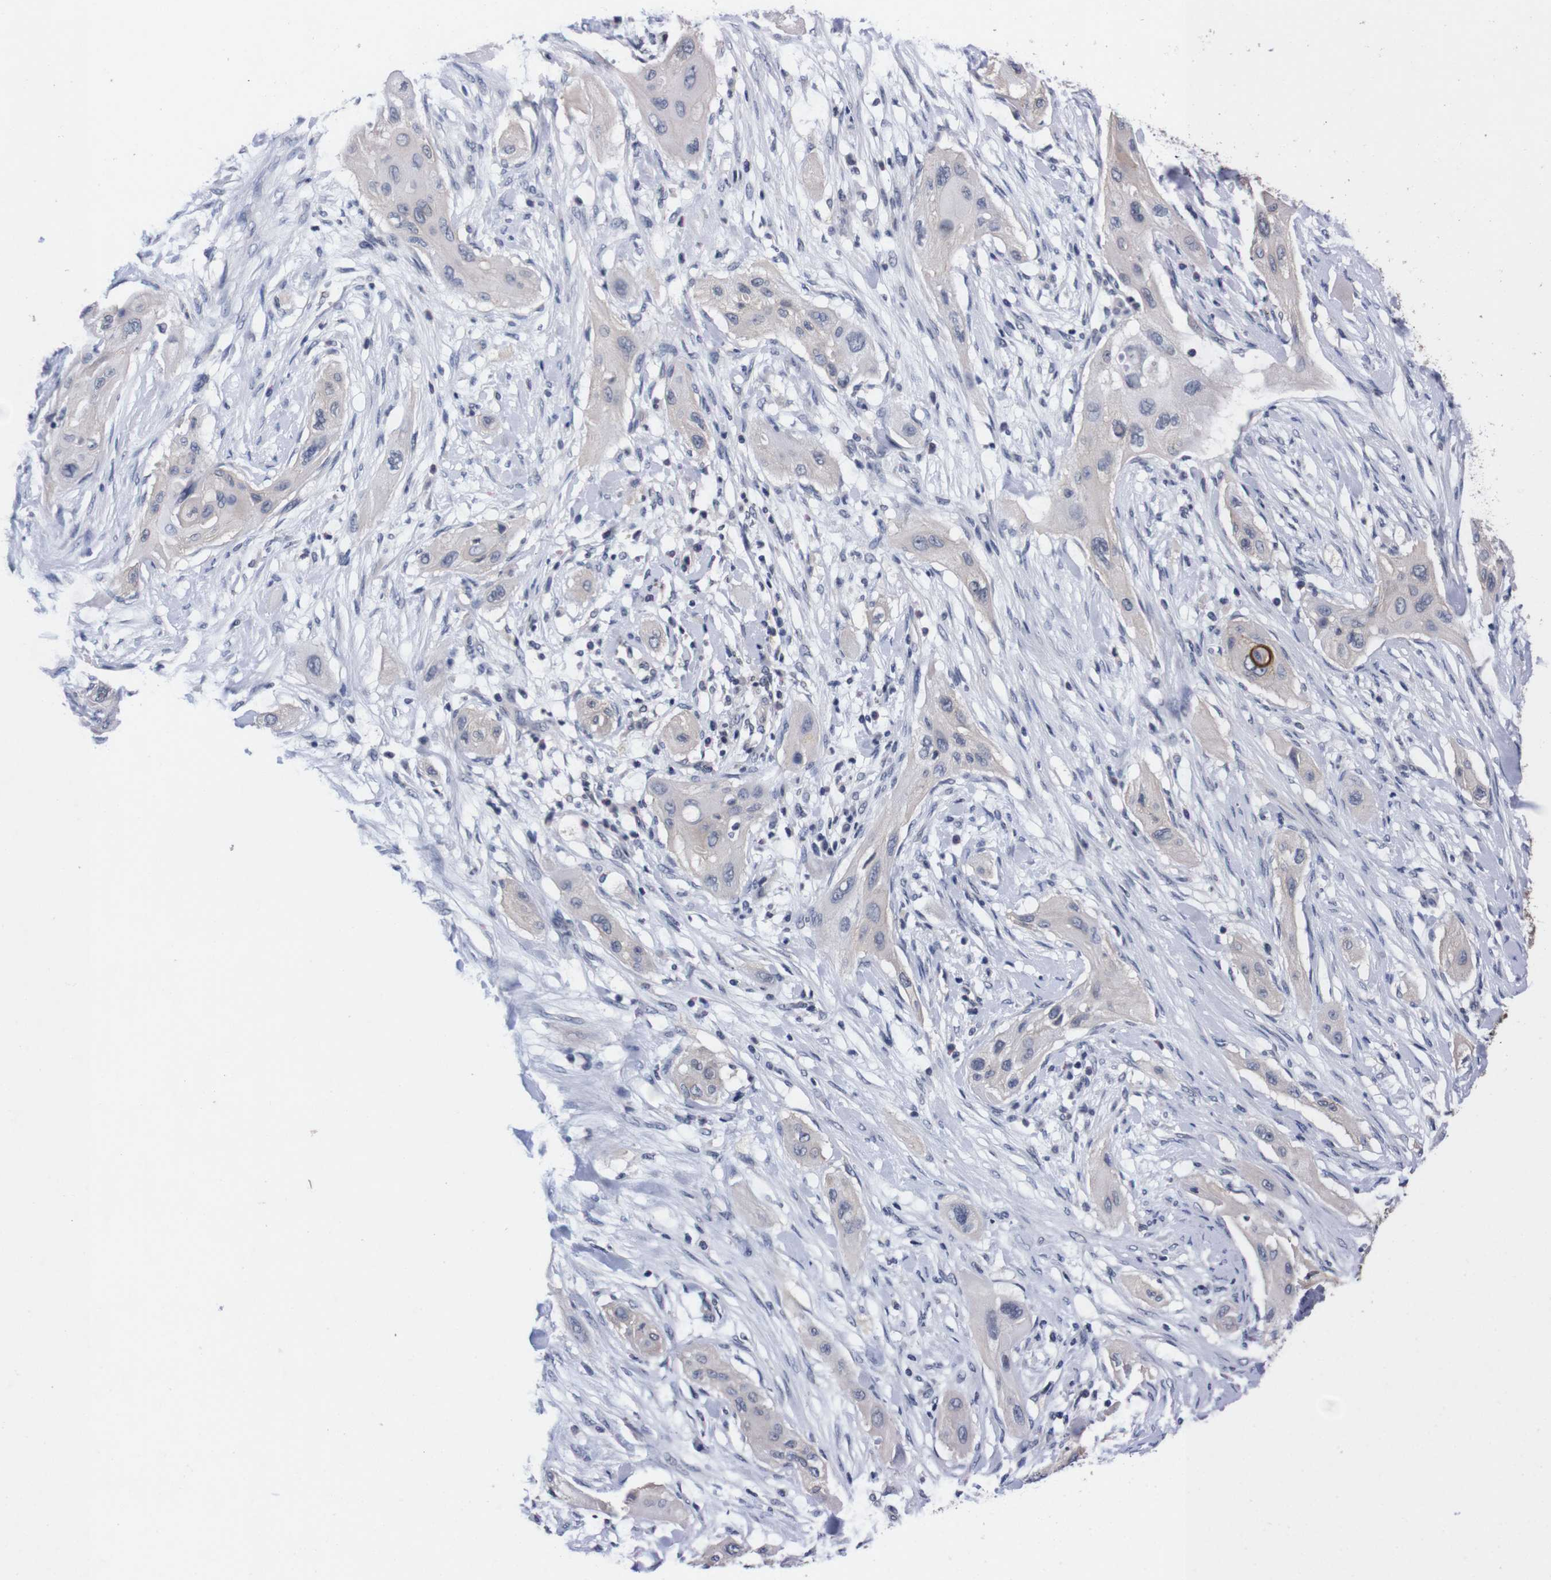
{"staining": {"intensity": "negative", "quantity": "none", "location": "none"}, "tissue": "lung cancer", "cell_type": "Tumor cells", "image_type": "cancer", "snomed": [{"axis": "morphology", "description": "Squamous cell carcinoma, NOS"}, {"axis": "topography", "description": "Lung"}], "caption": "Tumor cells are negative for protein expression in human lung squamous cell carcinoma. Nuclei are stained in blue.", "gene": "TNFRSF21", "patient": {"sex": "female", "age": 47}}